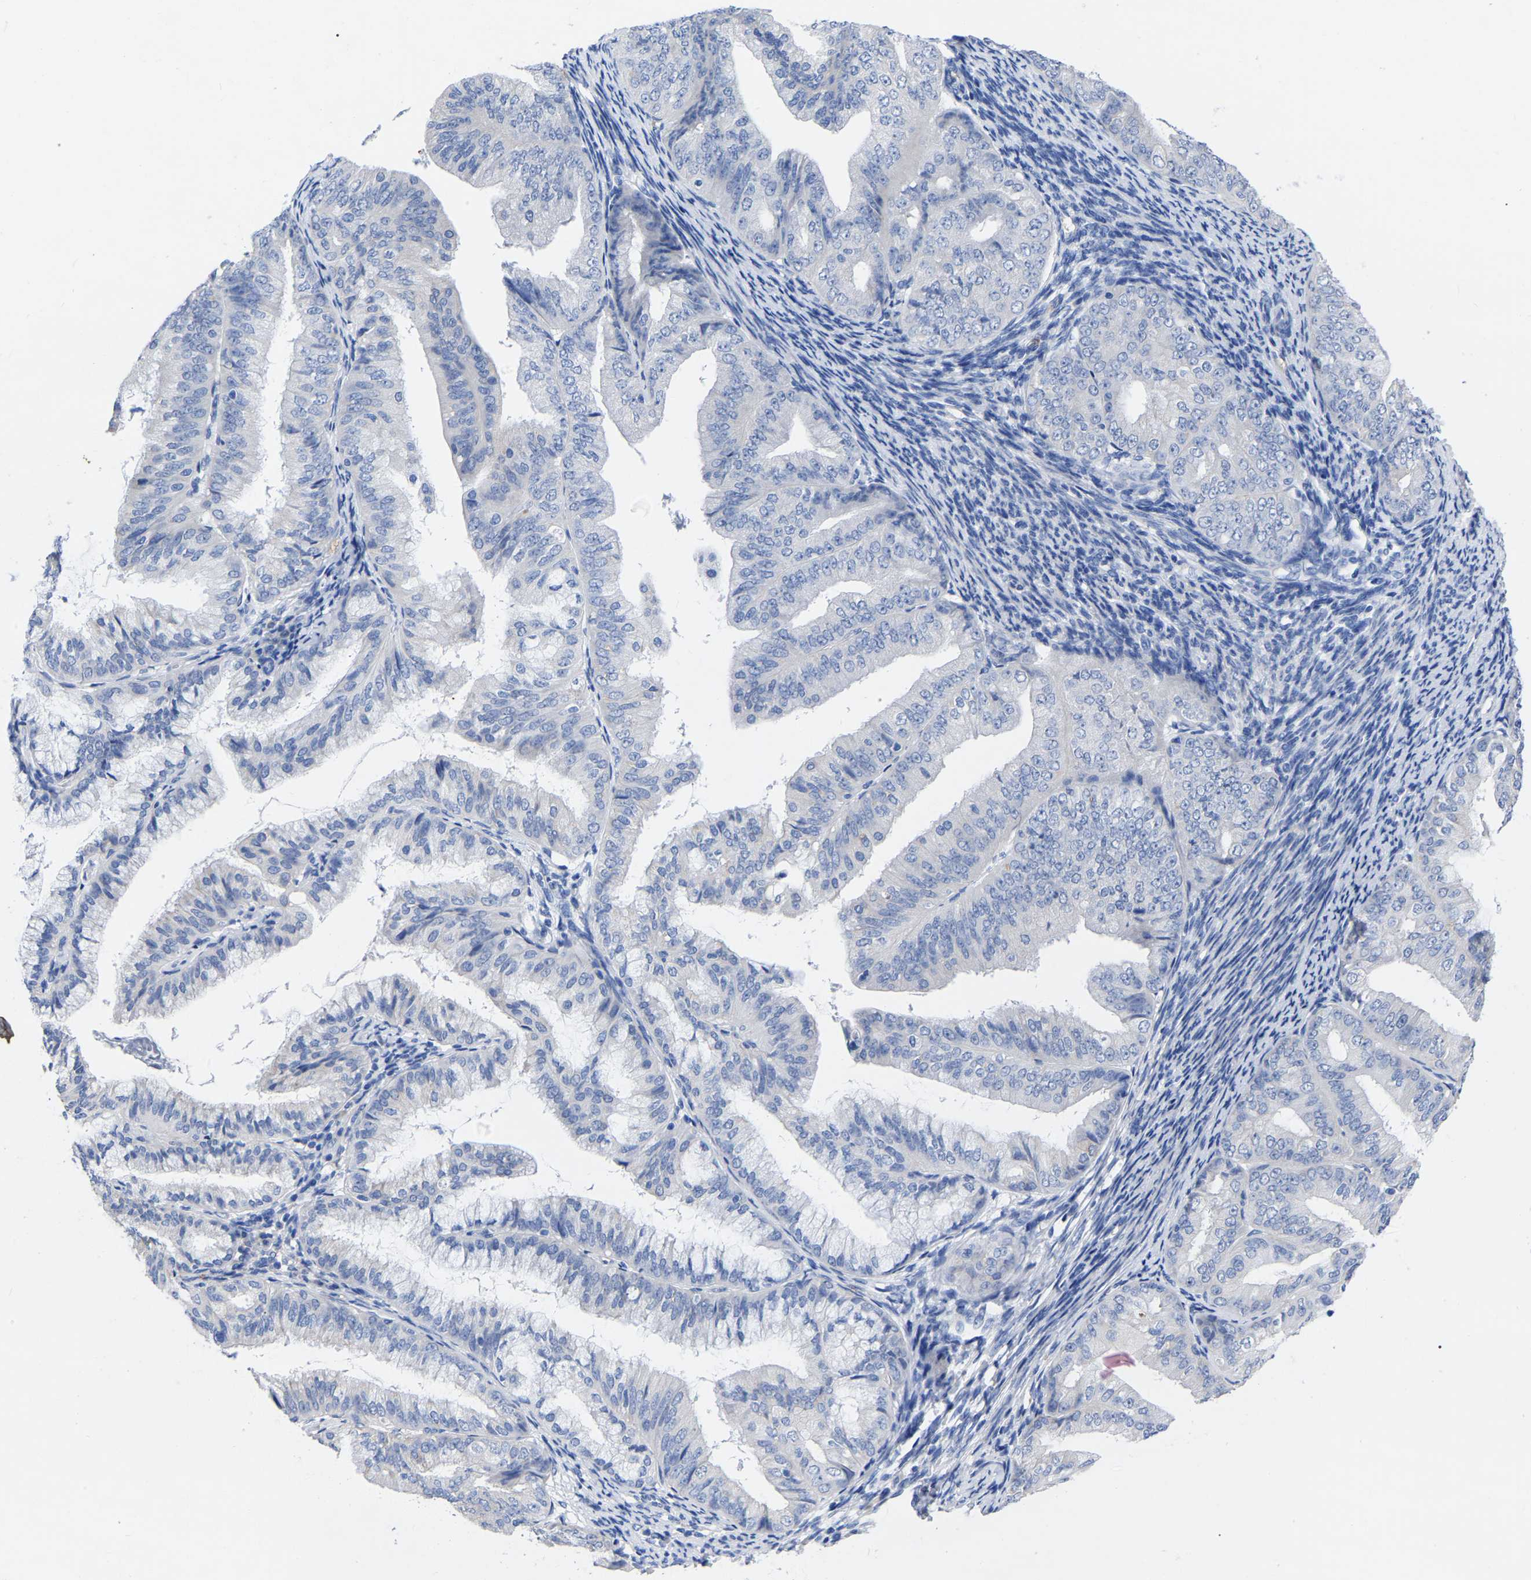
{"staining": {"intensity": "negative", "quantity": "none", "location": "none"}, "tissue": "endometrial cancer", "cell_type": "Tumor cells", "image_type": "cancer", "snomed": [{"axis": "morphology", "description": "Adenocarcinoma, NOS"}, {"axis": "topography", "description": "Endometrium"}], "caption": "There is no significant staining in tumor cells of endometrial cancer.", "gene": "GDF3", "patient": {"sex": "female", "age": 63}}